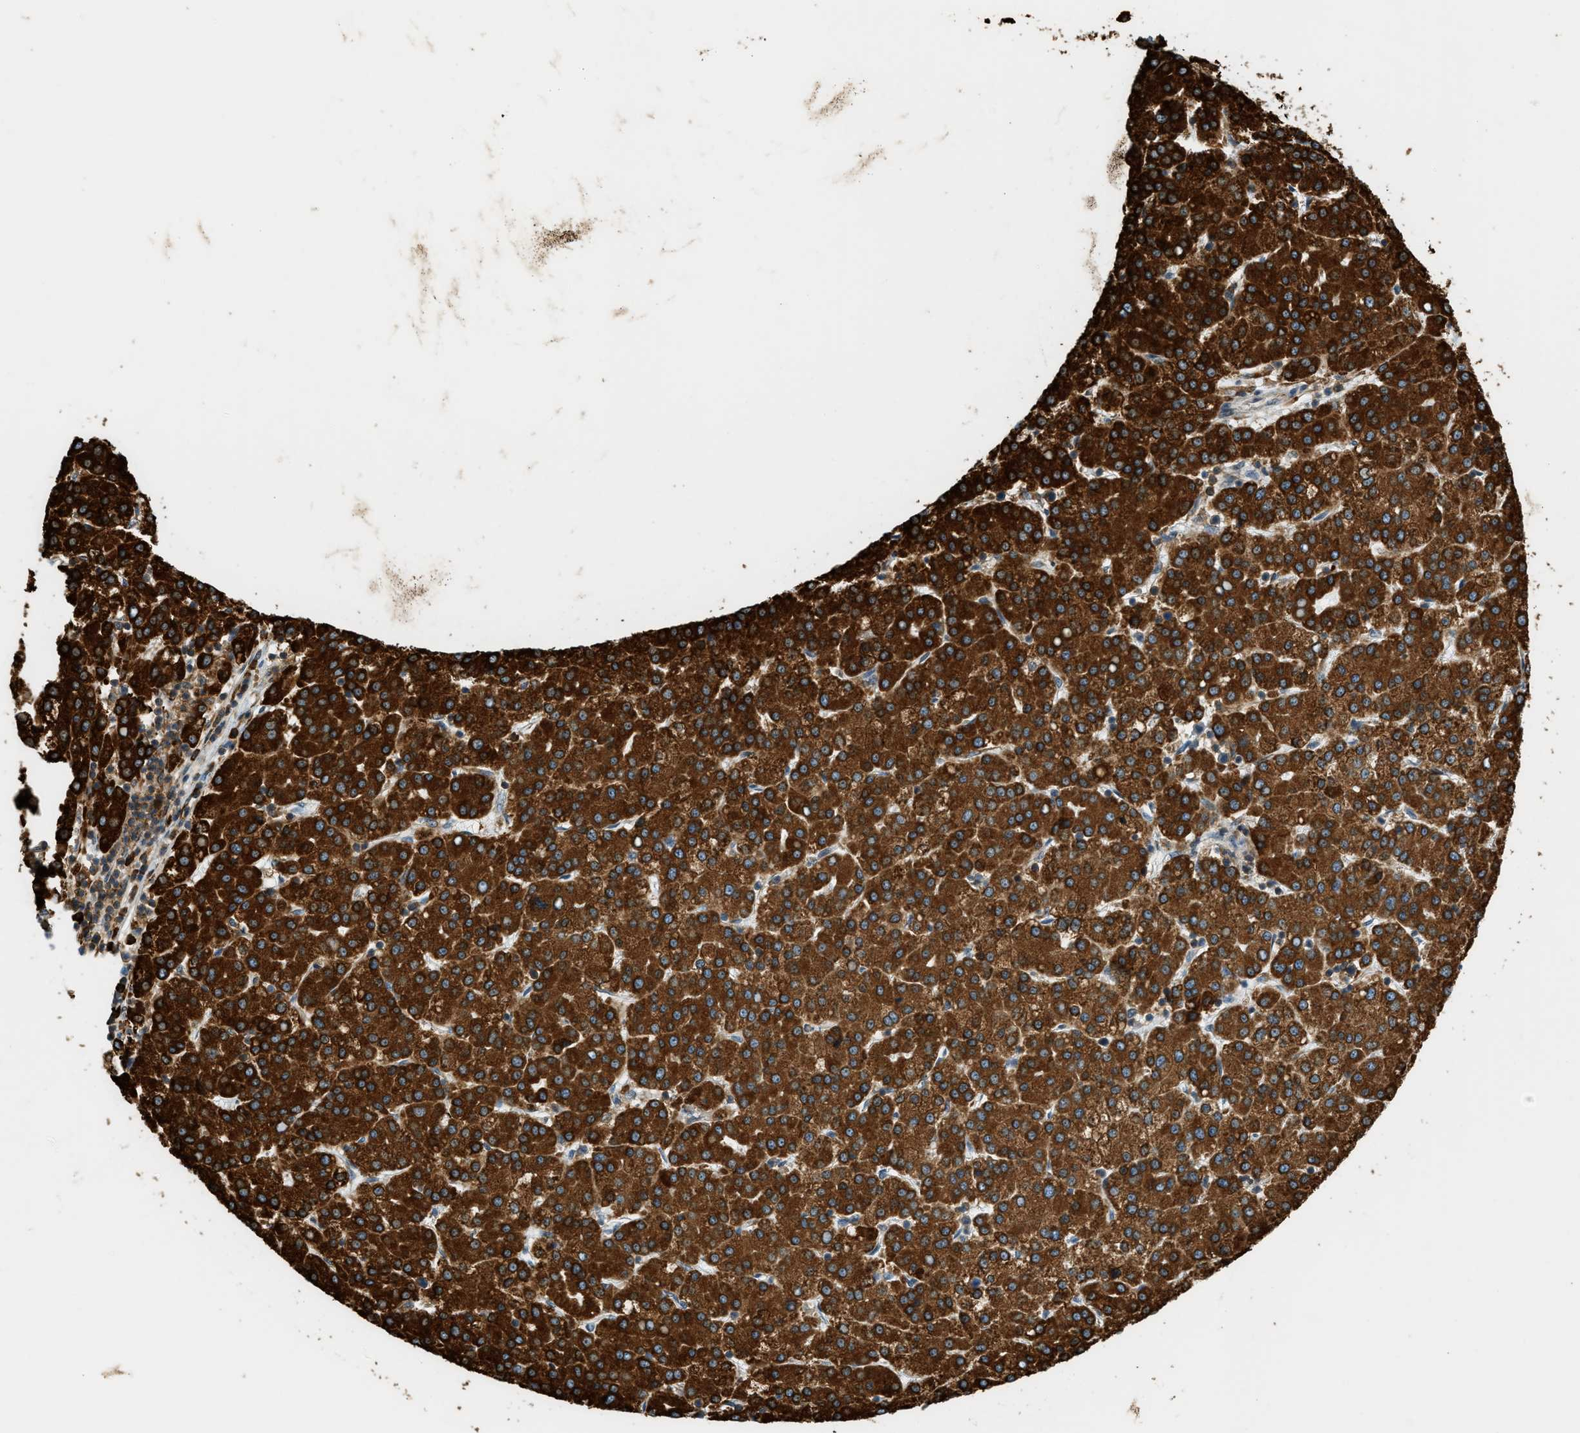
{"staining": {"intensity": "strong", "quantity": ">75%", "location": "cytoplasmic/membranous"}, "tissue": "liver cancer", "cell_type": "Tumor cells", "image_type": "cancer", "snomed": [{"axis": "morphology", "description": "Carcinoma, Hepatocellular, NOS"}, {"axis": "topography", "description": "Liver"}], "caption": "A brown stain labels strong cytoplasmic/membranous staining of a protein in hepatocellular carcinoma (liver) tumor cells. (IHC, brightfield microscopy, high magnification).", "gene": "SEMA4D", "patient": {"sex": "female", "age": 58}}